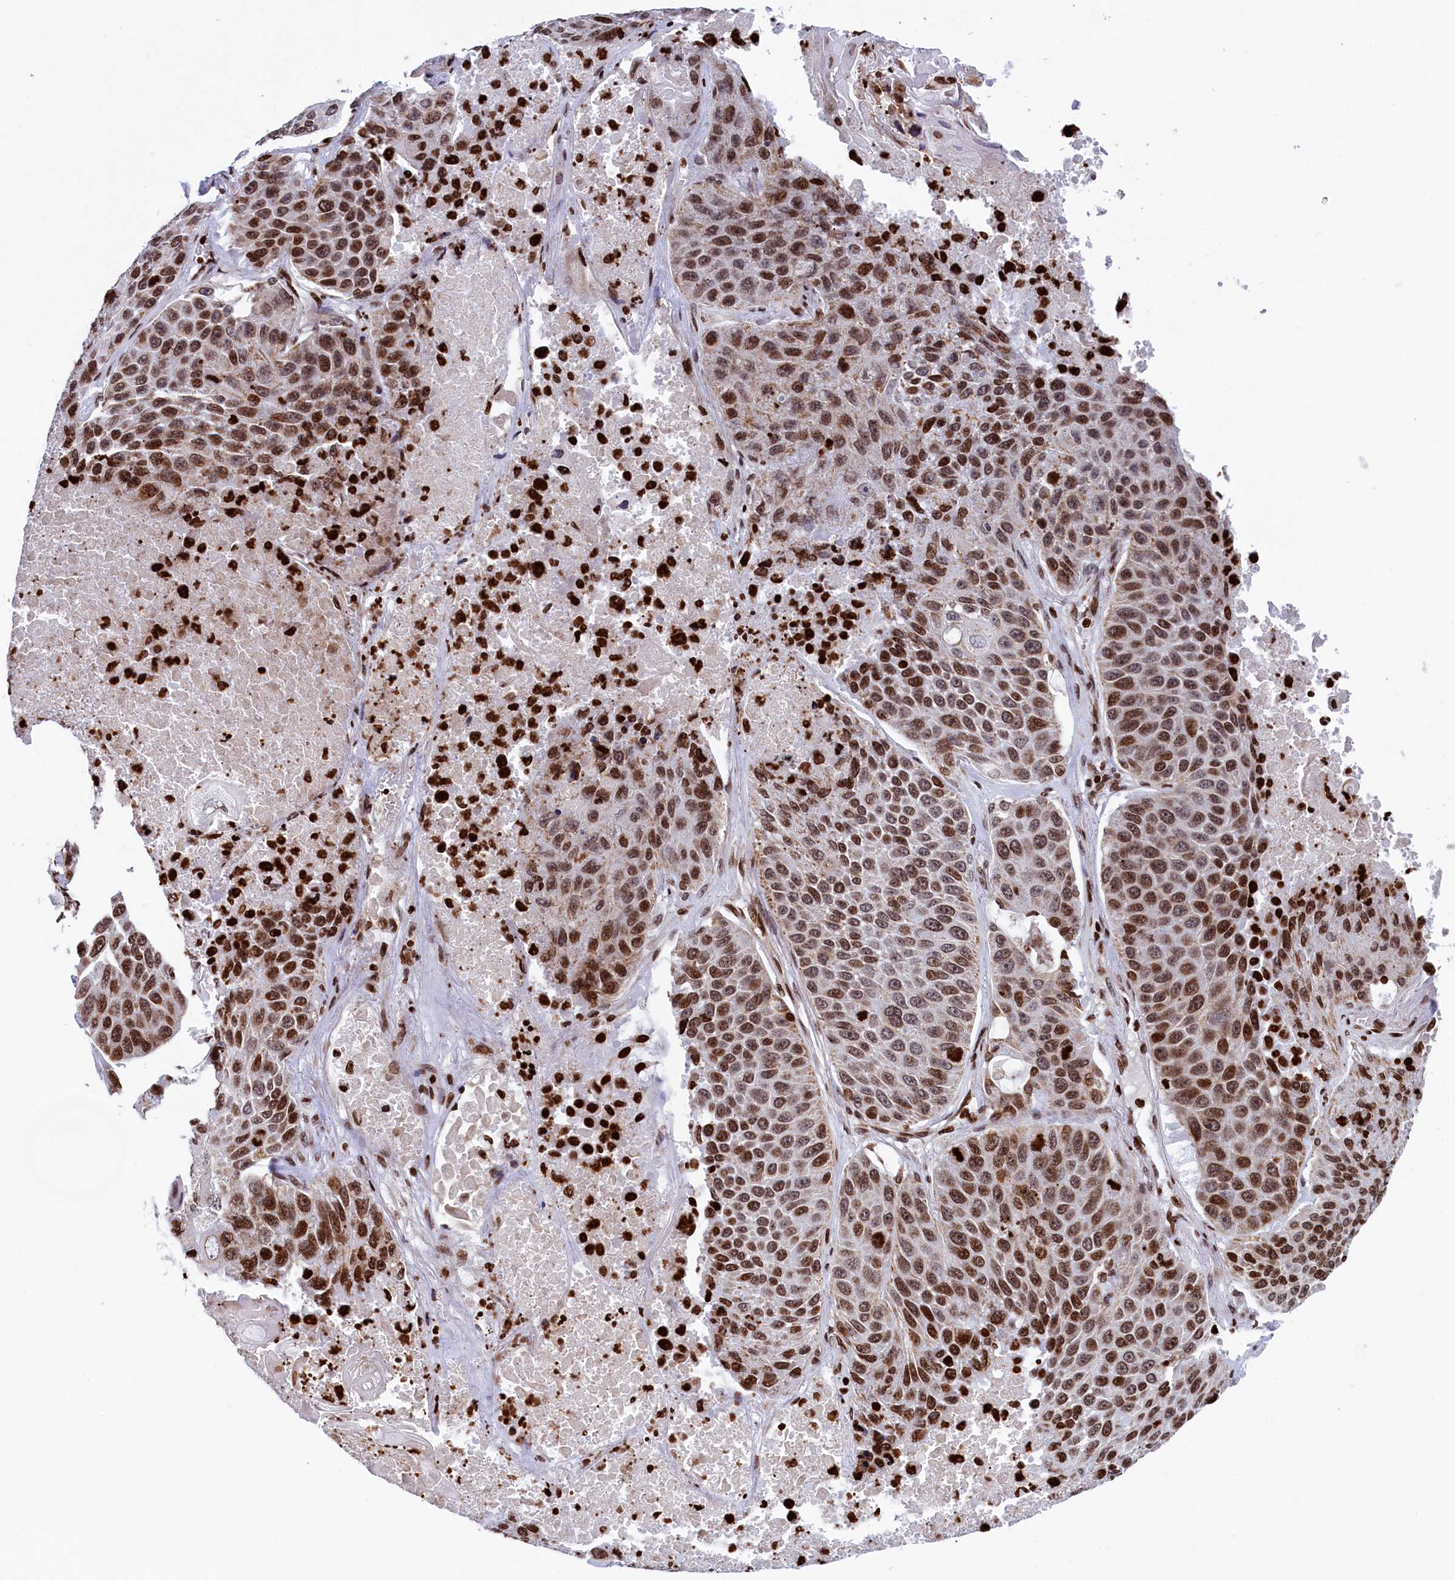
{"staining": {"intensity": "moderate", "quantity": ">75%", "location": "nuclear"}, "tissue": "lung cancer", "cell_type": "Tumor cells", "image_type": "cancer", "snomed": [{"axis": "morphology", "description": "Squamous cell carcinoma, NOS"}, {"axis": "topography", "description": "Lung"}], "caption": "Immunohistochemical staining of squamous cell carcinoma (lung) demonstrates medium levels of moderate nuclear staining in approximately >75% of tumor cells. Nuclei are stained in blue.", "gene": "TIMM29", "patient": {"sex": "male", "age": 61}}